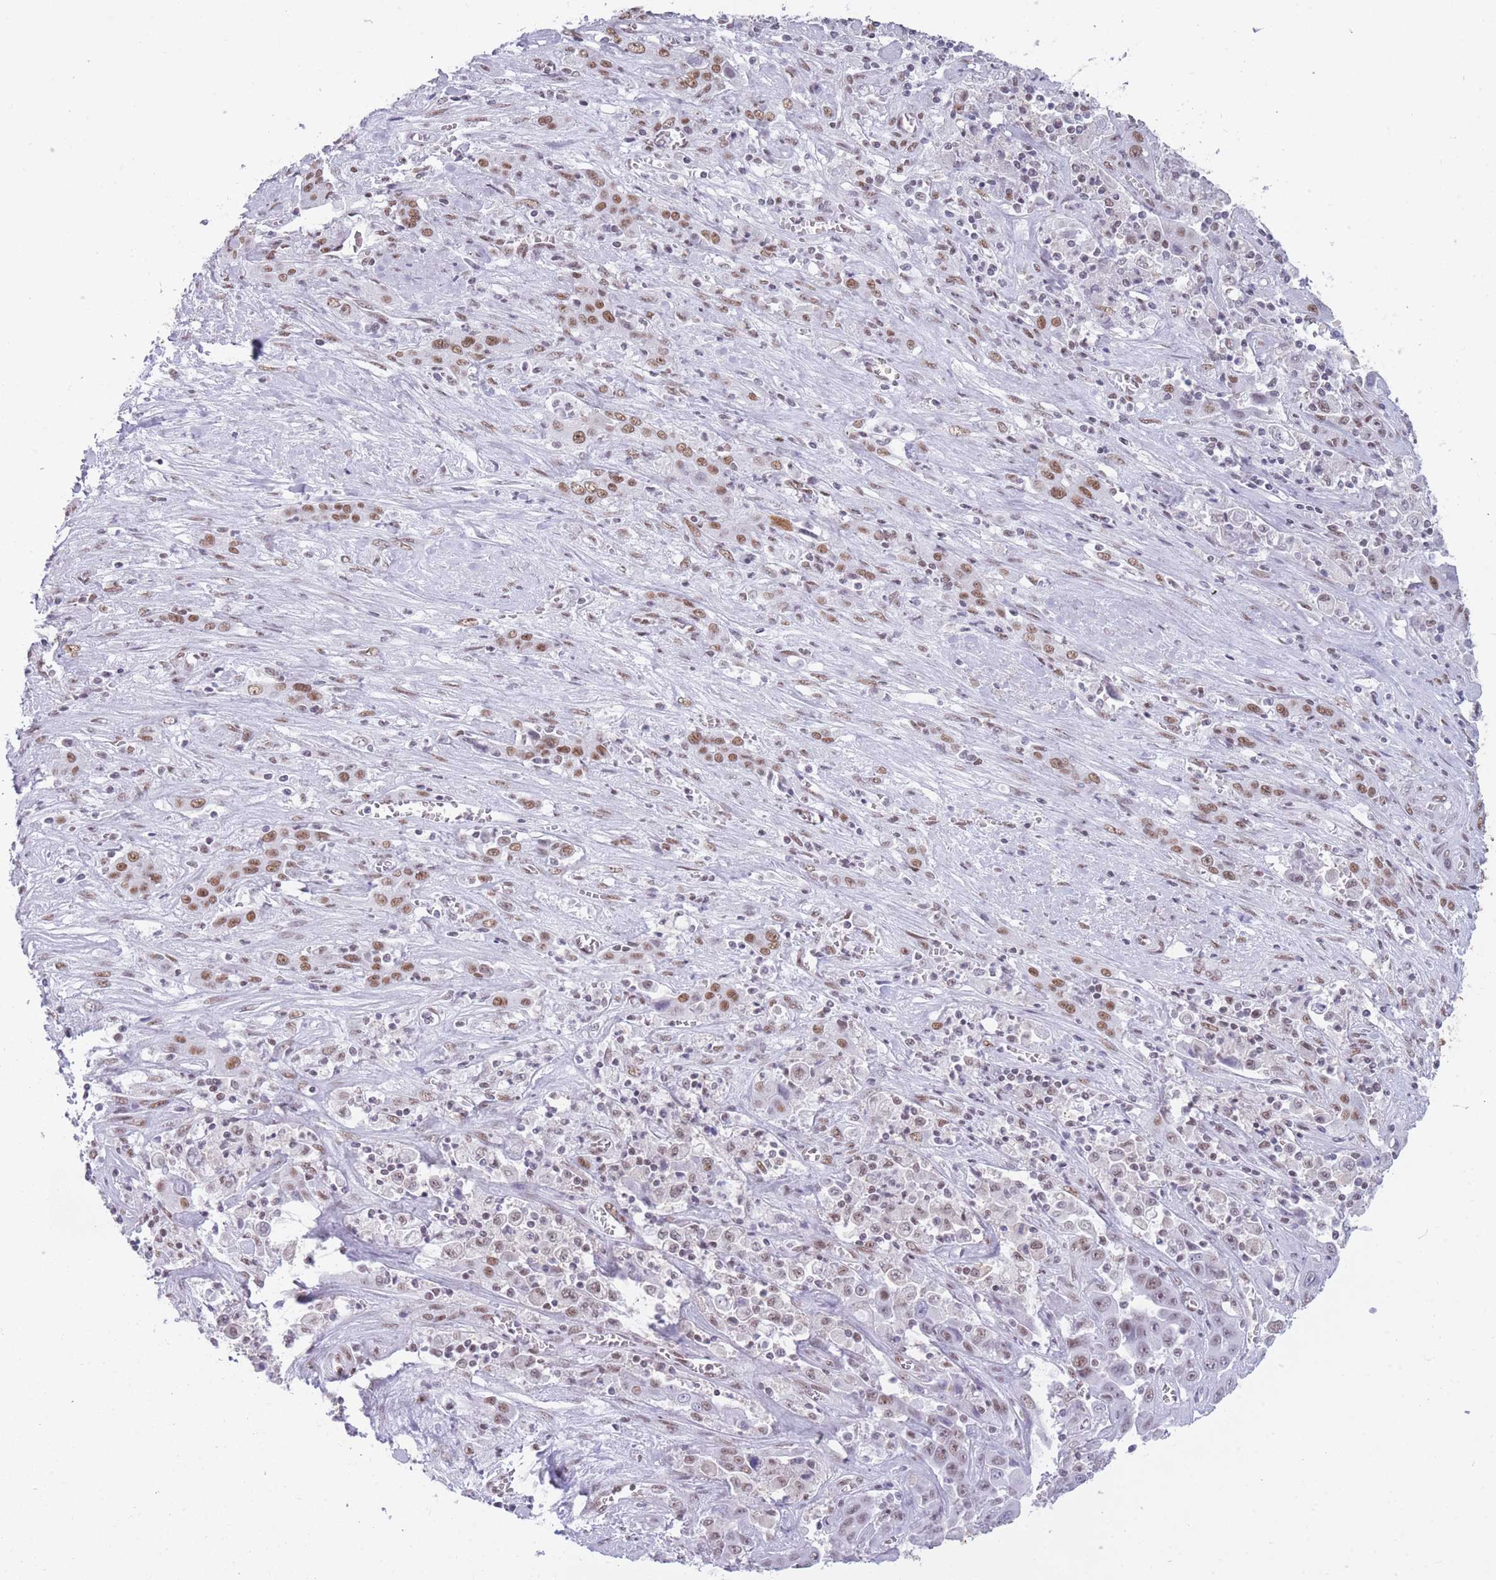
{"staining": {"intensity": "moderate", "quantity": "25%-75%", "location": "nuclear"}, "tissue": "liver cancer", "cell_type": "Tumor cells", "image_type": "cancer", "snomed": [{"axis": "morphology", "description": "Cholangiocarcinoma"}, {"axis": "topography", "description": "Liver"}], "caption": "Tumor cells show medium levels of moderate nuclear expression in about 25%-75% of cells in human liver cancer (cholangiocarcinoma). (IHC, brightfield microscopy, high magnification).", "gene": "HNRNPUL1", "patient": {"sex": "female", "age": 52}}